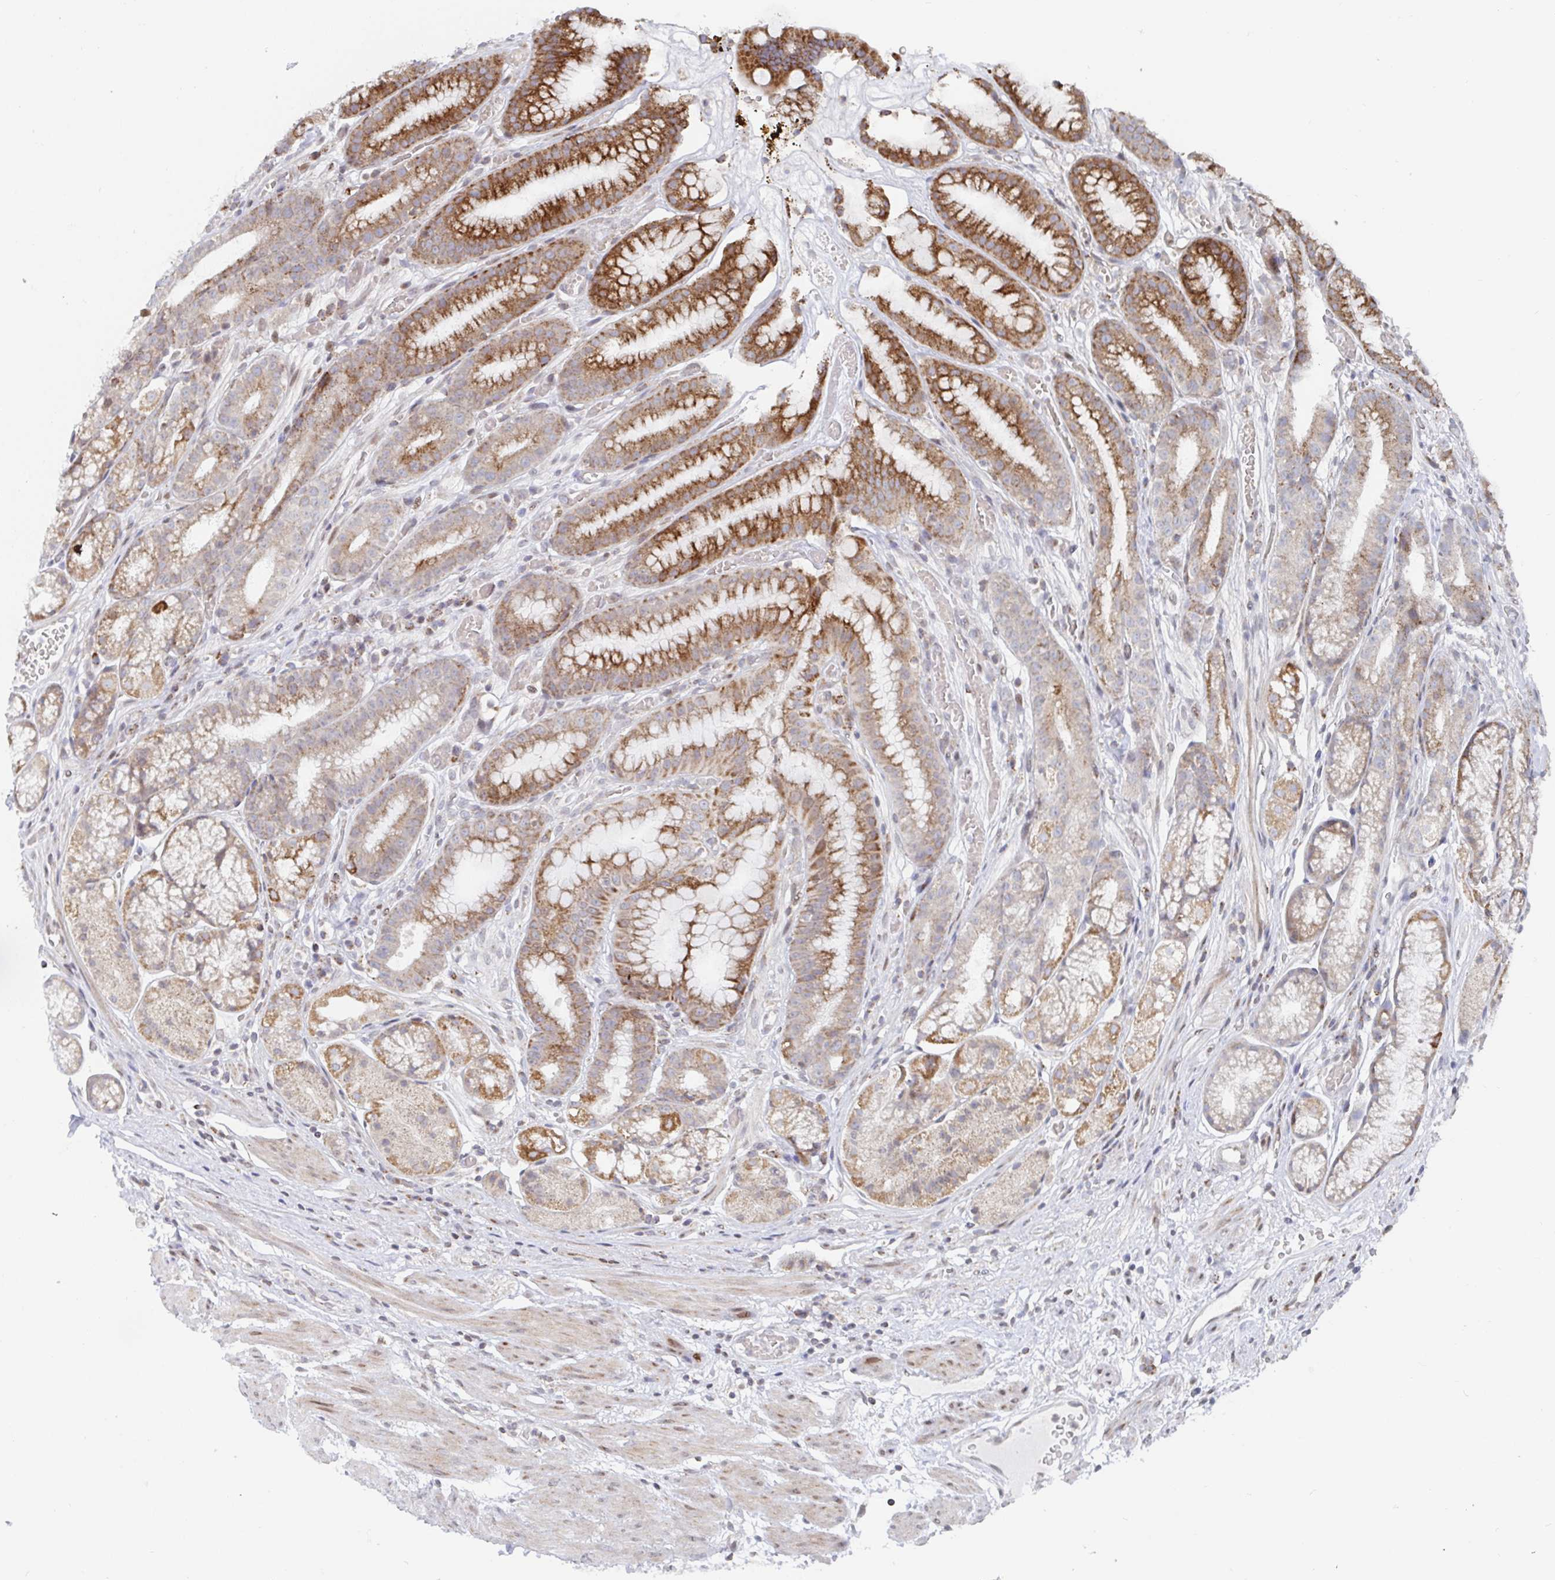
{"staining": {"intensity": "moderate", "quantity": ">75%", "location": "cytoplasmic/membranous"}, "tissue": "stomach", "cell_type": "Glandular cells", "image_type": "normal", "snomed": [{"axis": "morphology", "description": "Normal tissue, NOS"}, {"axis": "topography", "description": "Smooth muscle"}, {"axis": "topography", "description": "Stomach"}], "caption": "IHC of unremarkable stomach exhibits medium levels of moderate cytoplasmic/membranous staining in about >75% of glandular cells. Using DAB (3,3'-diaminobenzidine) (brown) and hematoxylin (blue) stains, captured at high magnification using brightfield microscopy.", "gene": "STARD8", "patient": {"sex": "male", "age": 70}}